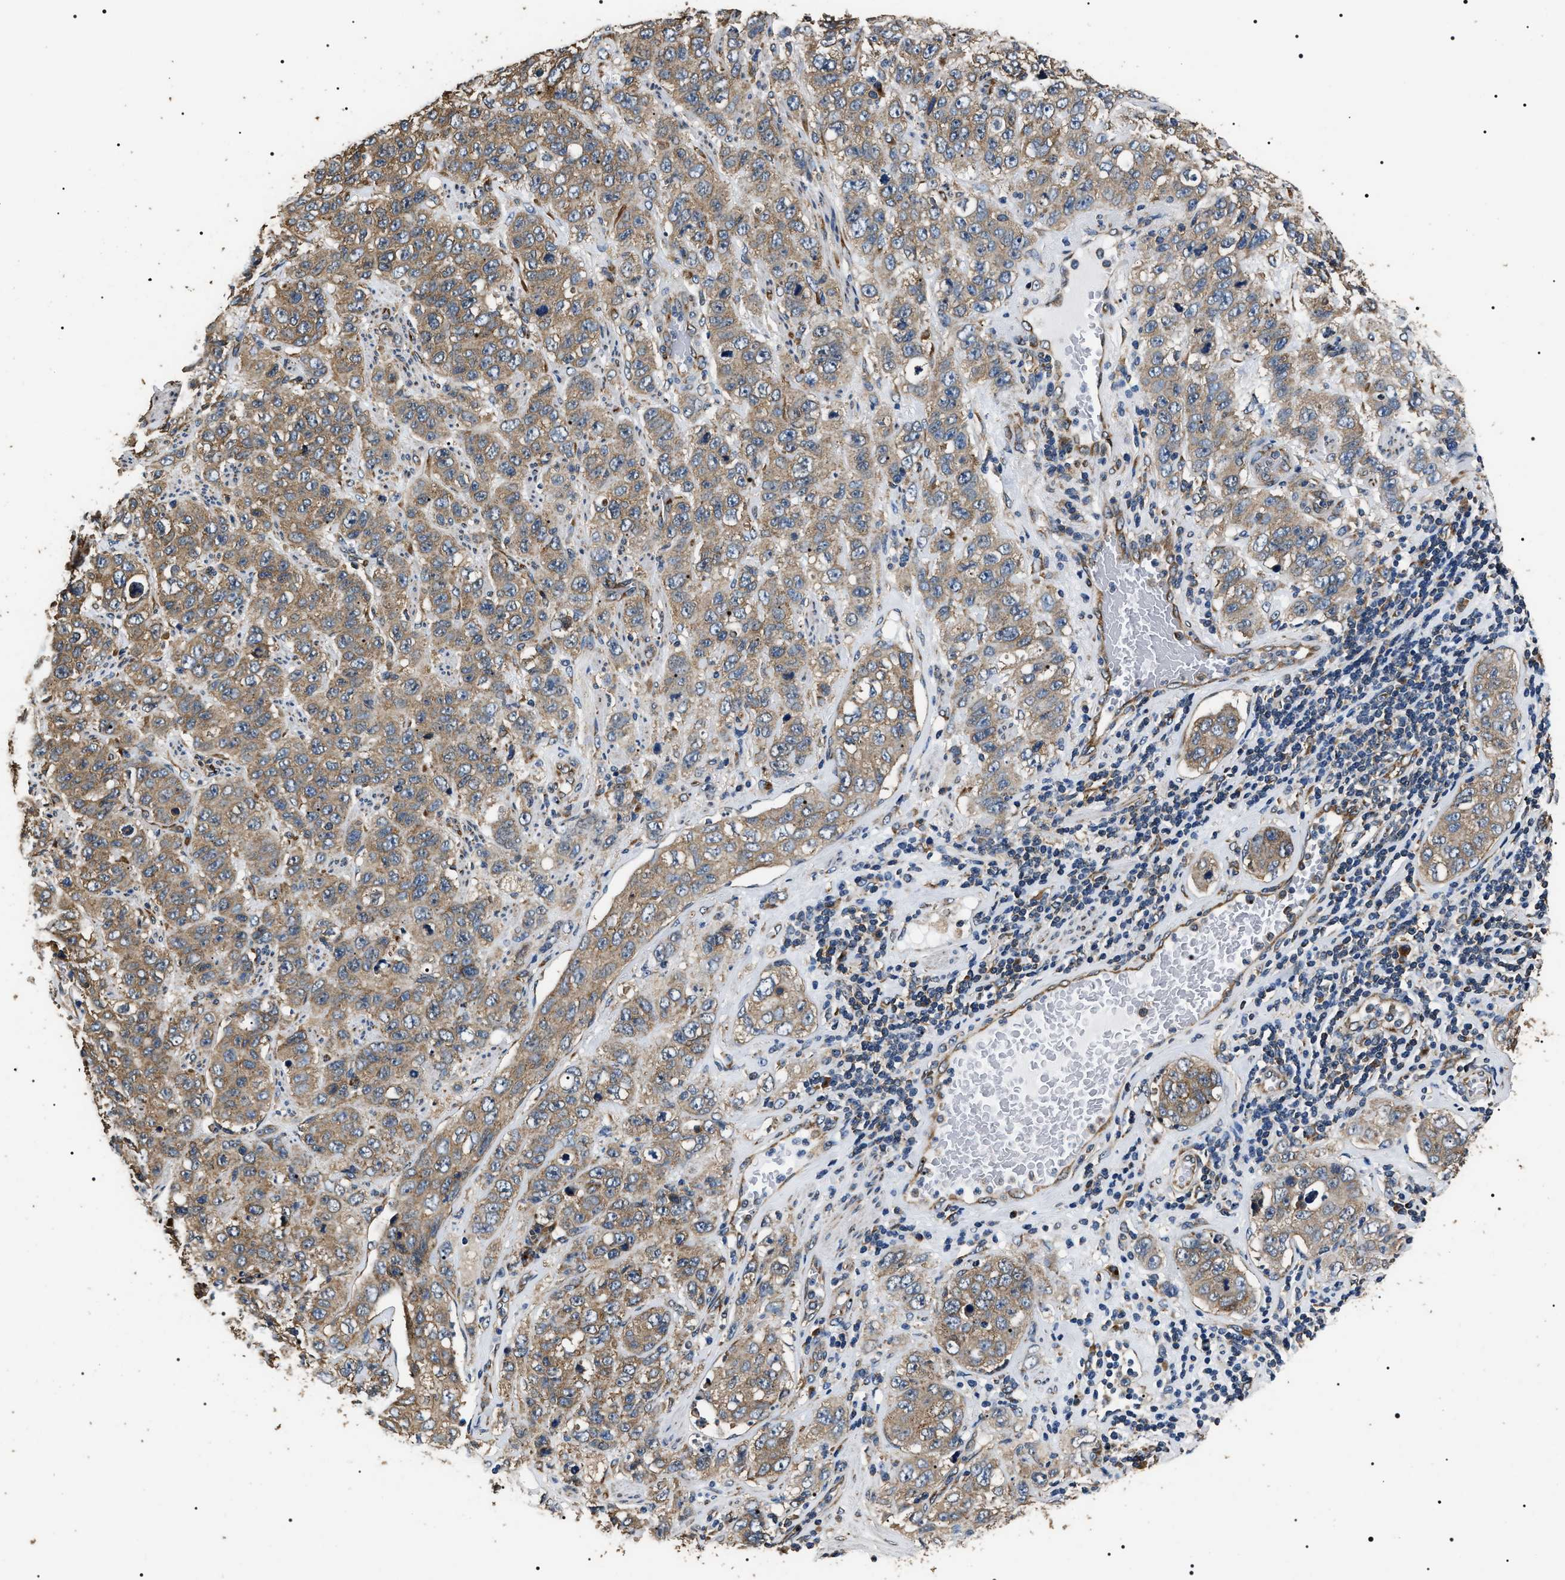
{"staining": {"intensity": "moderate", "quantity": ">75%", "location": "cytoplasmic/membranous"}, "tissue": "stomach cancer", "cell_type": "Tumor cells", "image_type": "cancer", "snomed": [{"axis": "morphology", "description": "Adenocarcinoma, NOS"}, {"axis": "topography", "description": "Stomach"}], "caption": "A high-resolution micrograph shows immunohistochemistry (IHC) staining of stomach adenocarcinoma, which demonstrates moderate cytoplasmic/membranous staining in about >75% of tumor cells. The protein is stained brown, and the nuclei are stained in blue (DAB IHC with brightfield microscopy, high magnification).", "gene": "KTN1", "patient": {"sex": "male", "age": 48}}